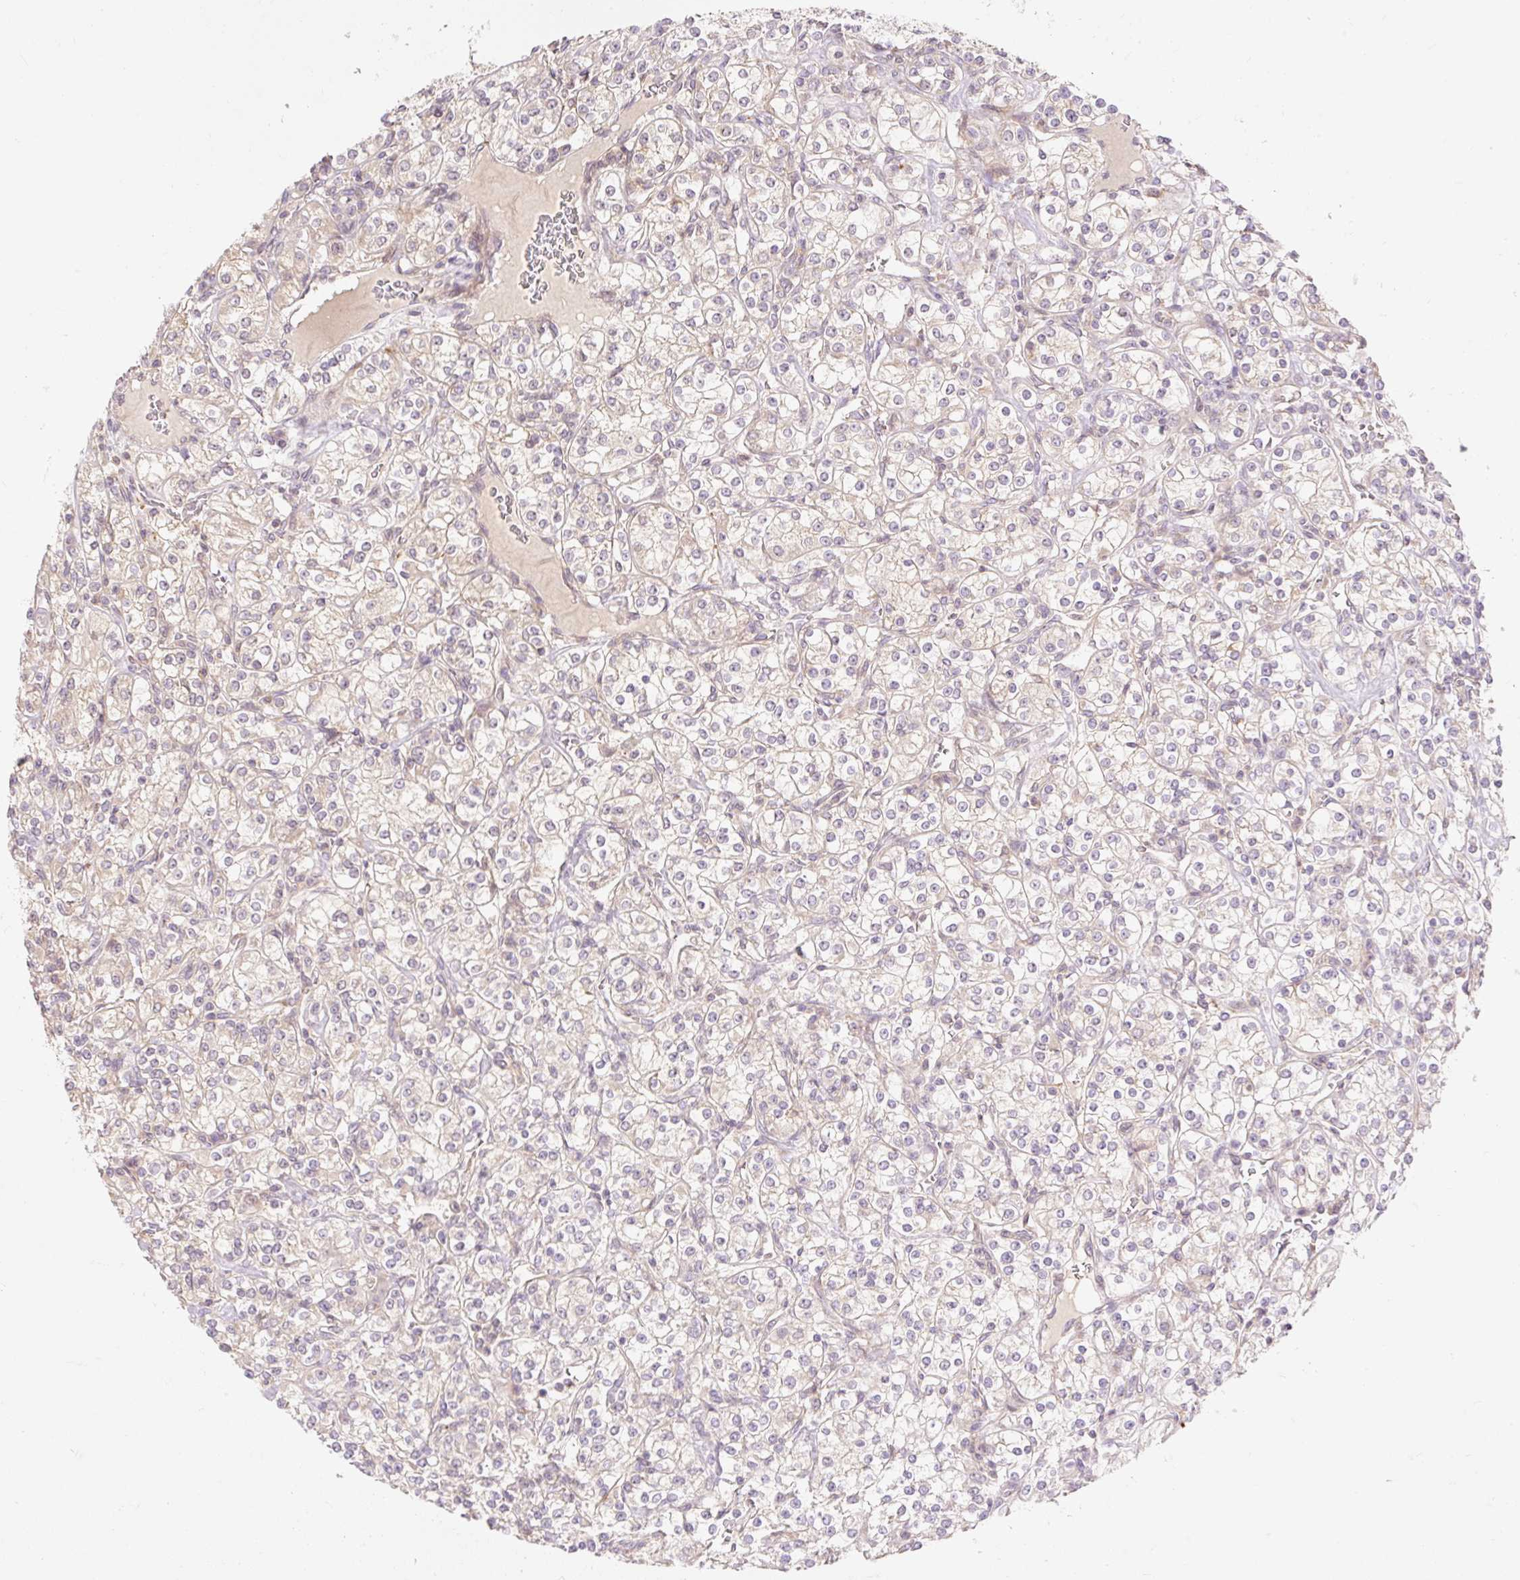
{"staining": {"intensity": "negative", "quantity": "none", "location": "none"}, "tissue": "renal cancer", "cell_type": "Tumor cells", "image_type": "cancer", "snomed": [{"axis": "morphology", "description": "Adenocarcinoma, NOS"}, {"axis": "topography", "description": "Kidney"}], "caption": "Immunohistochemistry (IHC) of renal cancer (adenocarcinoma) displays no positivity in tumor cells. The staining is performed using DAB (3,3'-diaminobenzidine) brown chromogen with nuclei counter-stained in using hematoxylin.", "gene": "EMC10", "patient": {"sex": "male", "age": 77}}